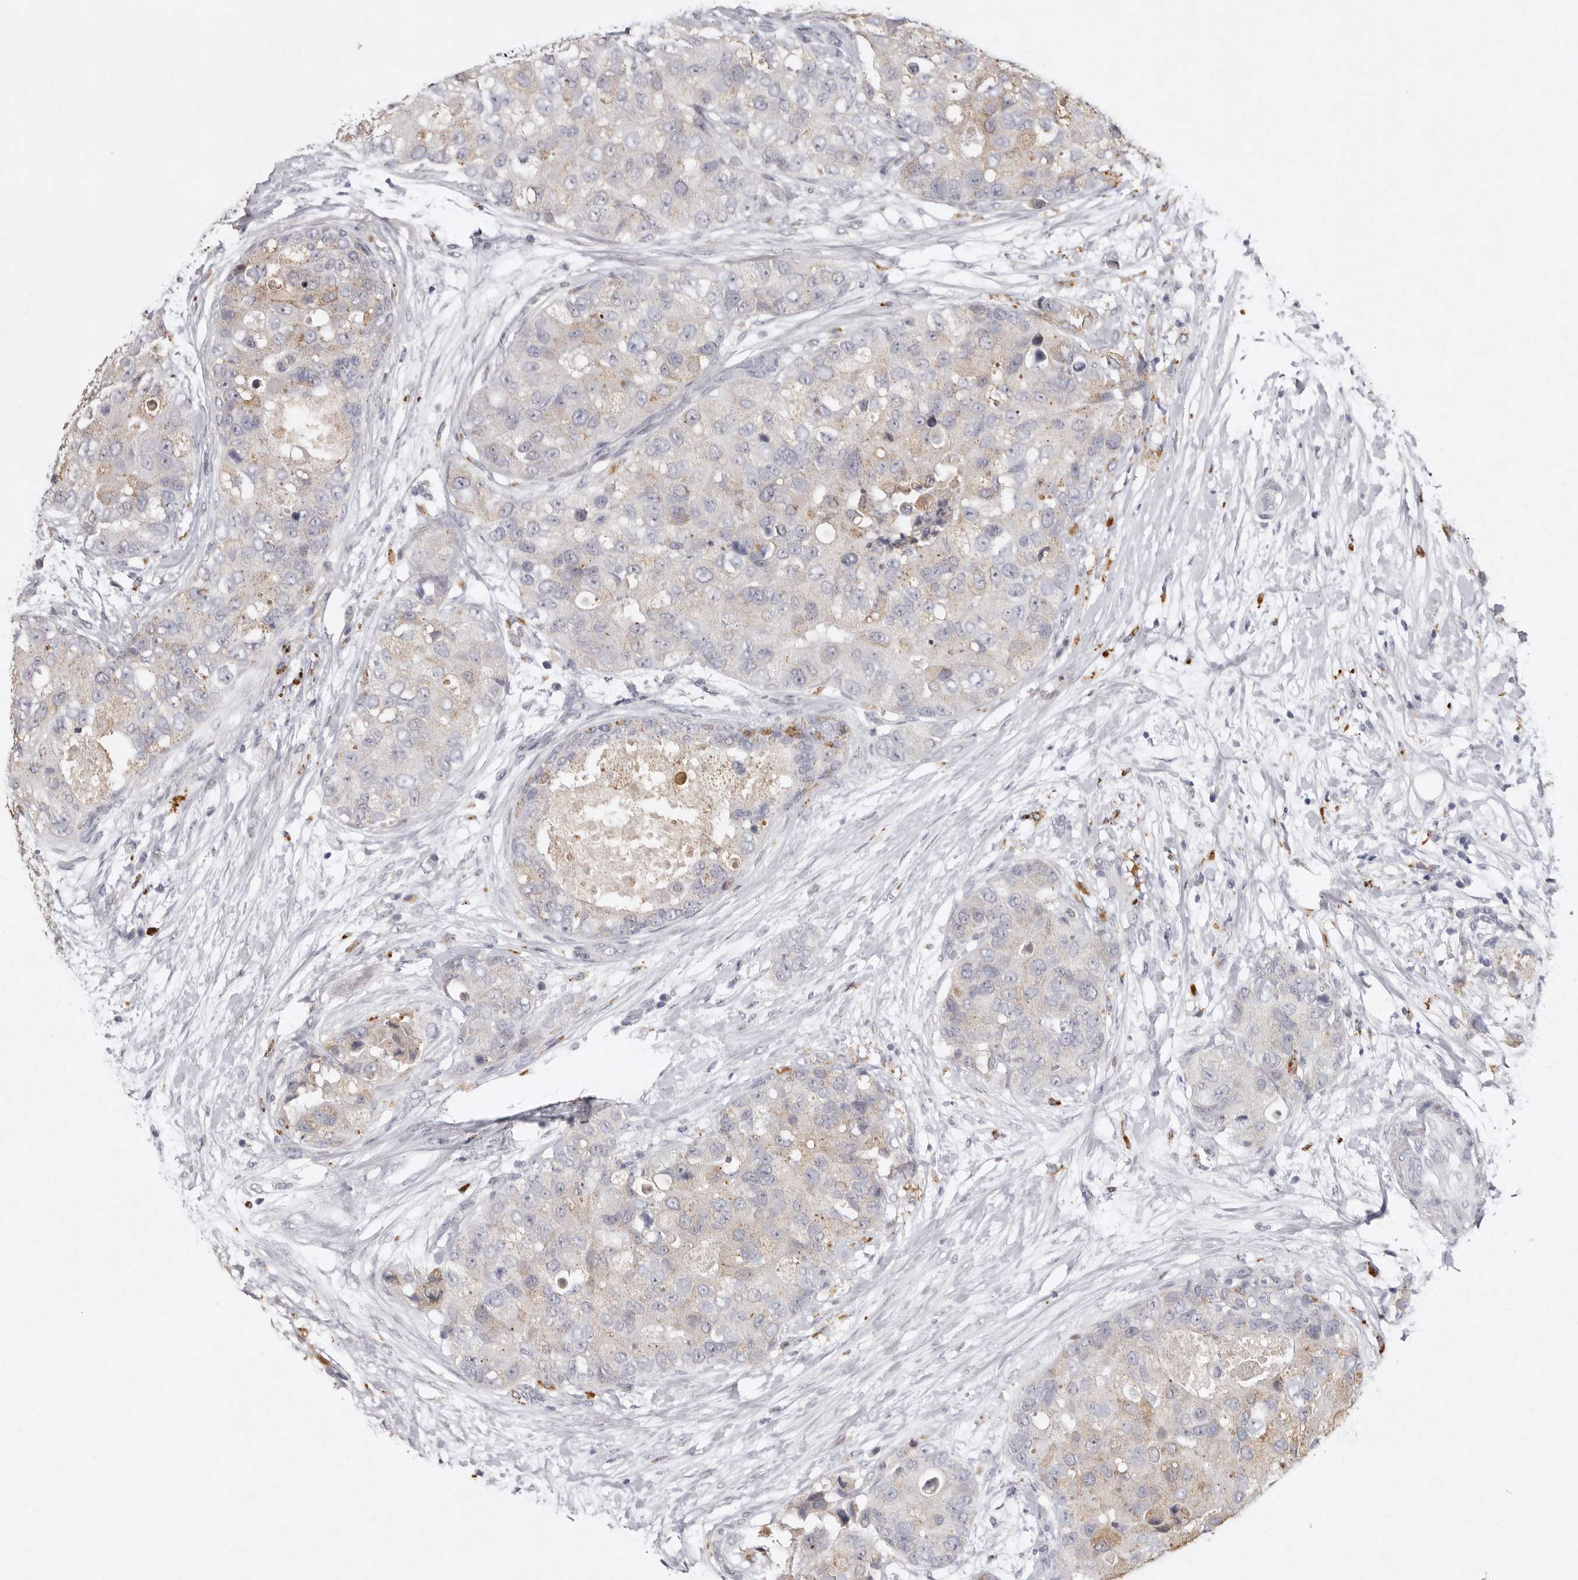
{"staining": {"intensity": "weak", "quantity": "<25%", "location": "cytoplasmic/membranous"}, "tissue": "breast cancer", "cell_type": "Tumor cells", "image_type": "cancer", "snomed": [{"axis": "morphology", "description": "Duct carcinoma"}, {"axis": "topography", "description": "Breast"}], "caption": "An immunohistochemistry (IHC) image of breast cancer is shown. There is no staining in tumor cells of breast cancer.", "gene": "FAM185A", "patient": {"sex": "female", "age": 62}}